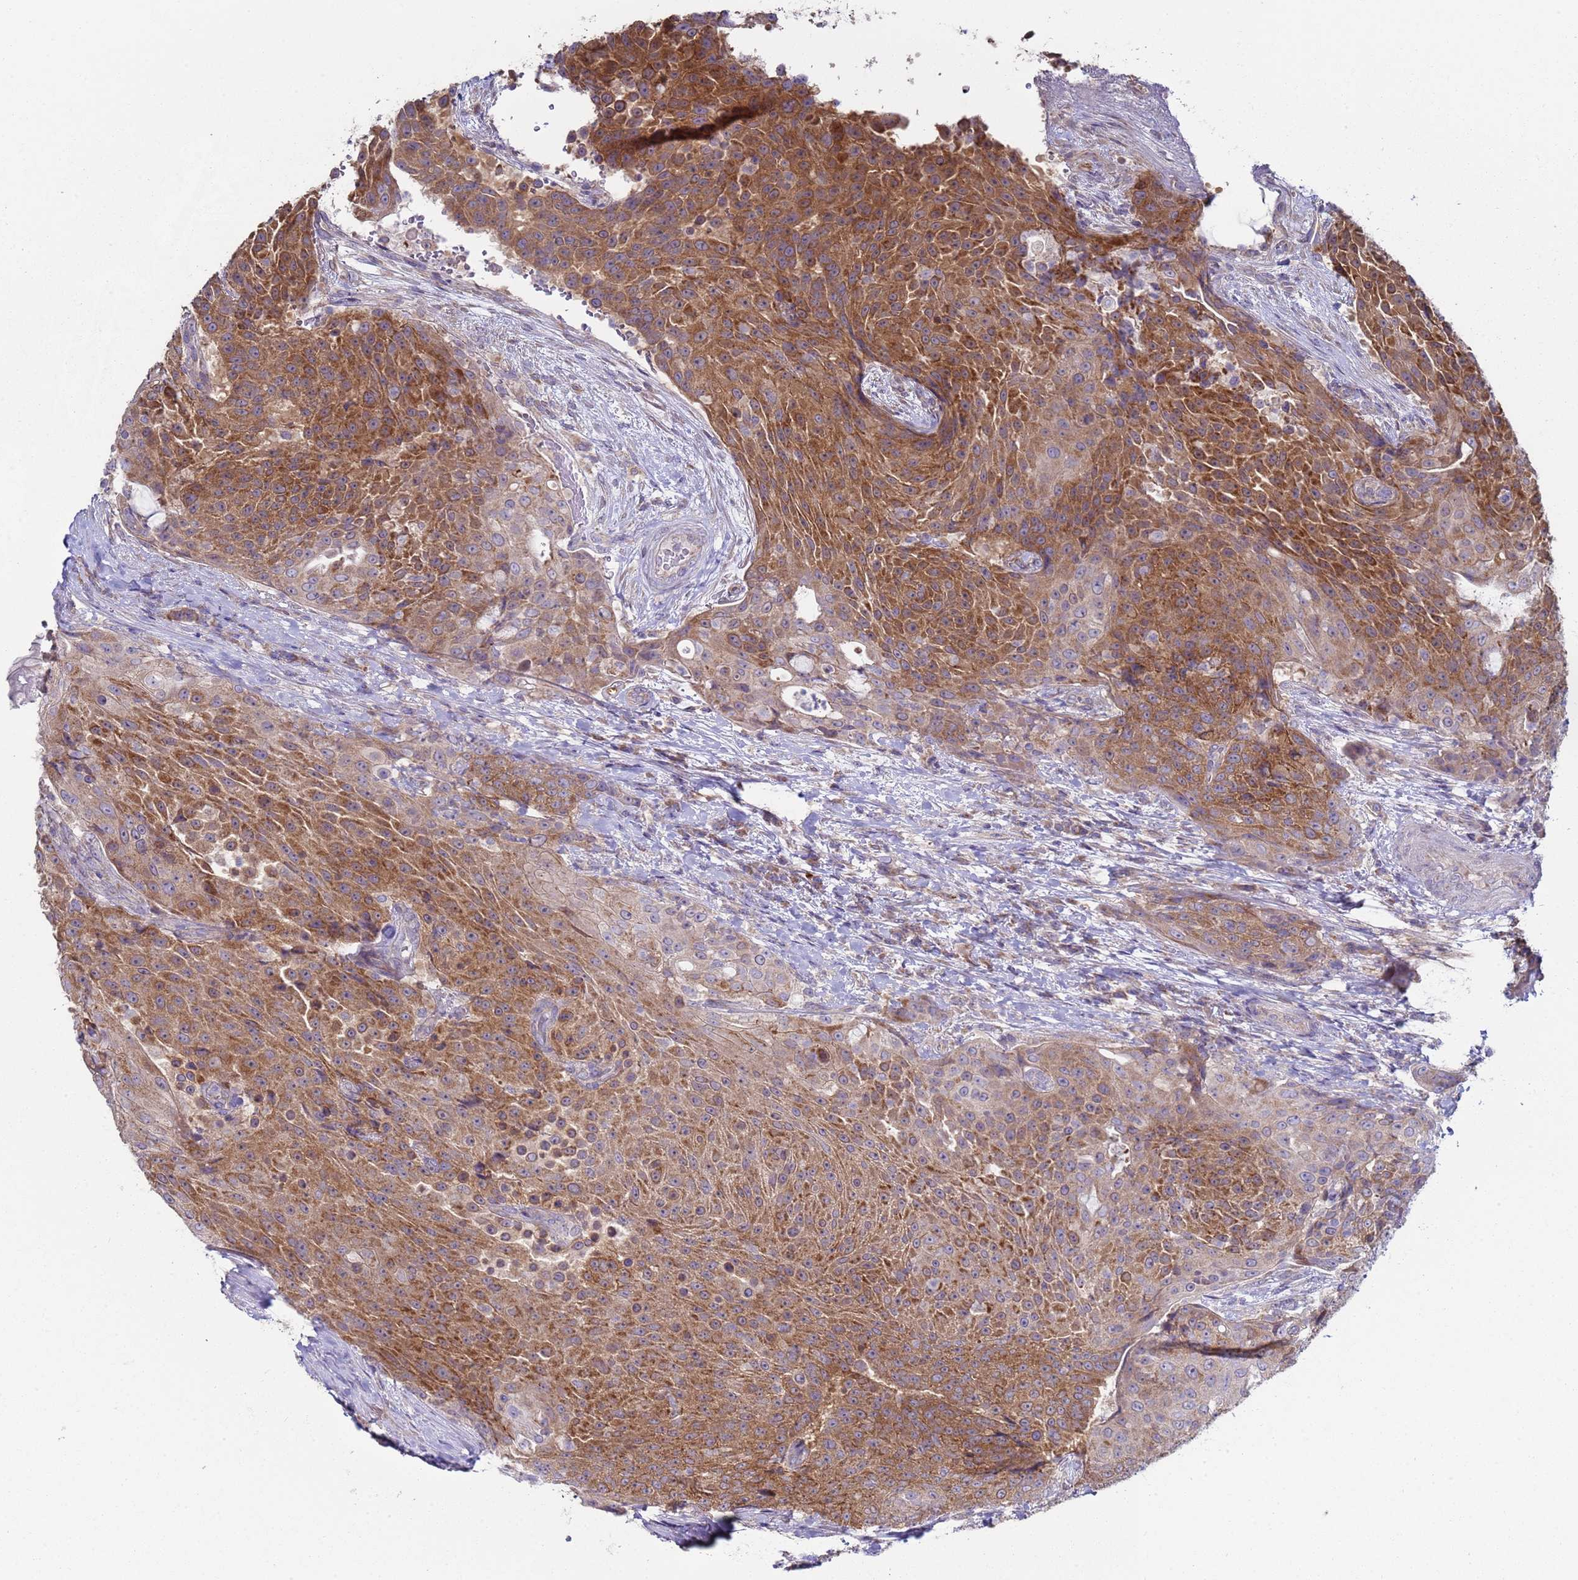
{"staining": {"intensity": "moderate", "quantity": ">75%", "location": "cytoplasmic/membranous"}, "tissue": "urothelial cancer", "cell_type": "Tumor cells", "image_type": "cancer", "snomed": [{"axis": "morphology", "description": "Urothelial carcinoma, High grade"}, {"axis": "topography", "description": "Urinary bladder"}], "caption": "Immunohistochemical staining of urothelial cancer reveals moderate cytoplasmic/membranous protein positivity in about >75% of tumor cells.", "gene": "DIP2B", "patient": {"sex": "female", "age": 63}}